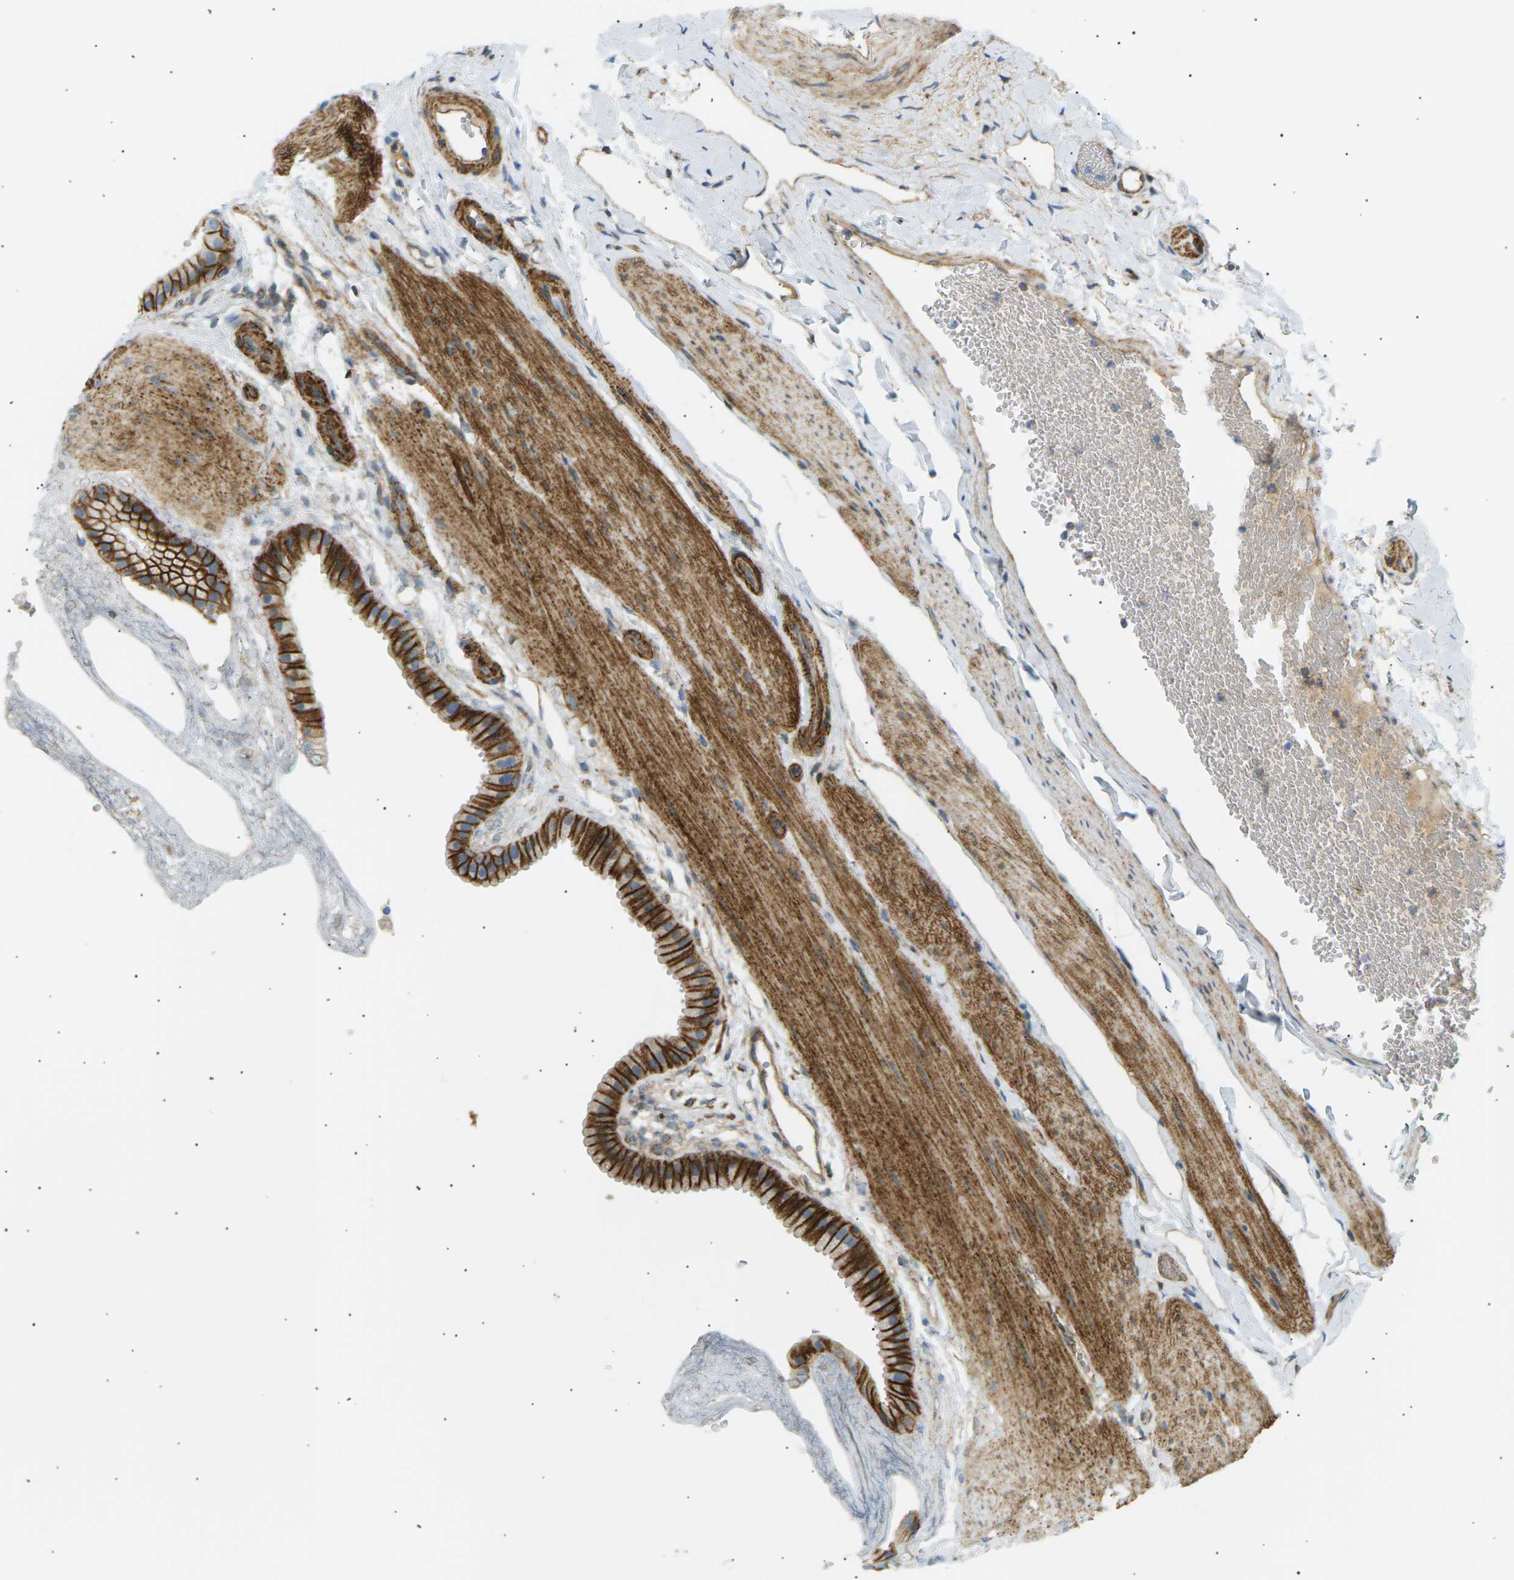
{"staining": {"intensity": "strong", "quantity": ">75%", "location": "cytoplasmic/membranous"}, "tissue": "gallbladder", "cell_type": "Glandular cells", "image_type": "normal", "snomed": [{"axis": "morphology", "description": "Normal tissue, NOS"}, {"axis": "topography", "description": "Gallbladder"}], "caption": "Strong cytoplasmic/membranous staining is appreciated in approximately >75% of glandular cells in normal gallbladder.", "gene": "ATP2B4", "patient": {"sex": "female", "age": 64}}